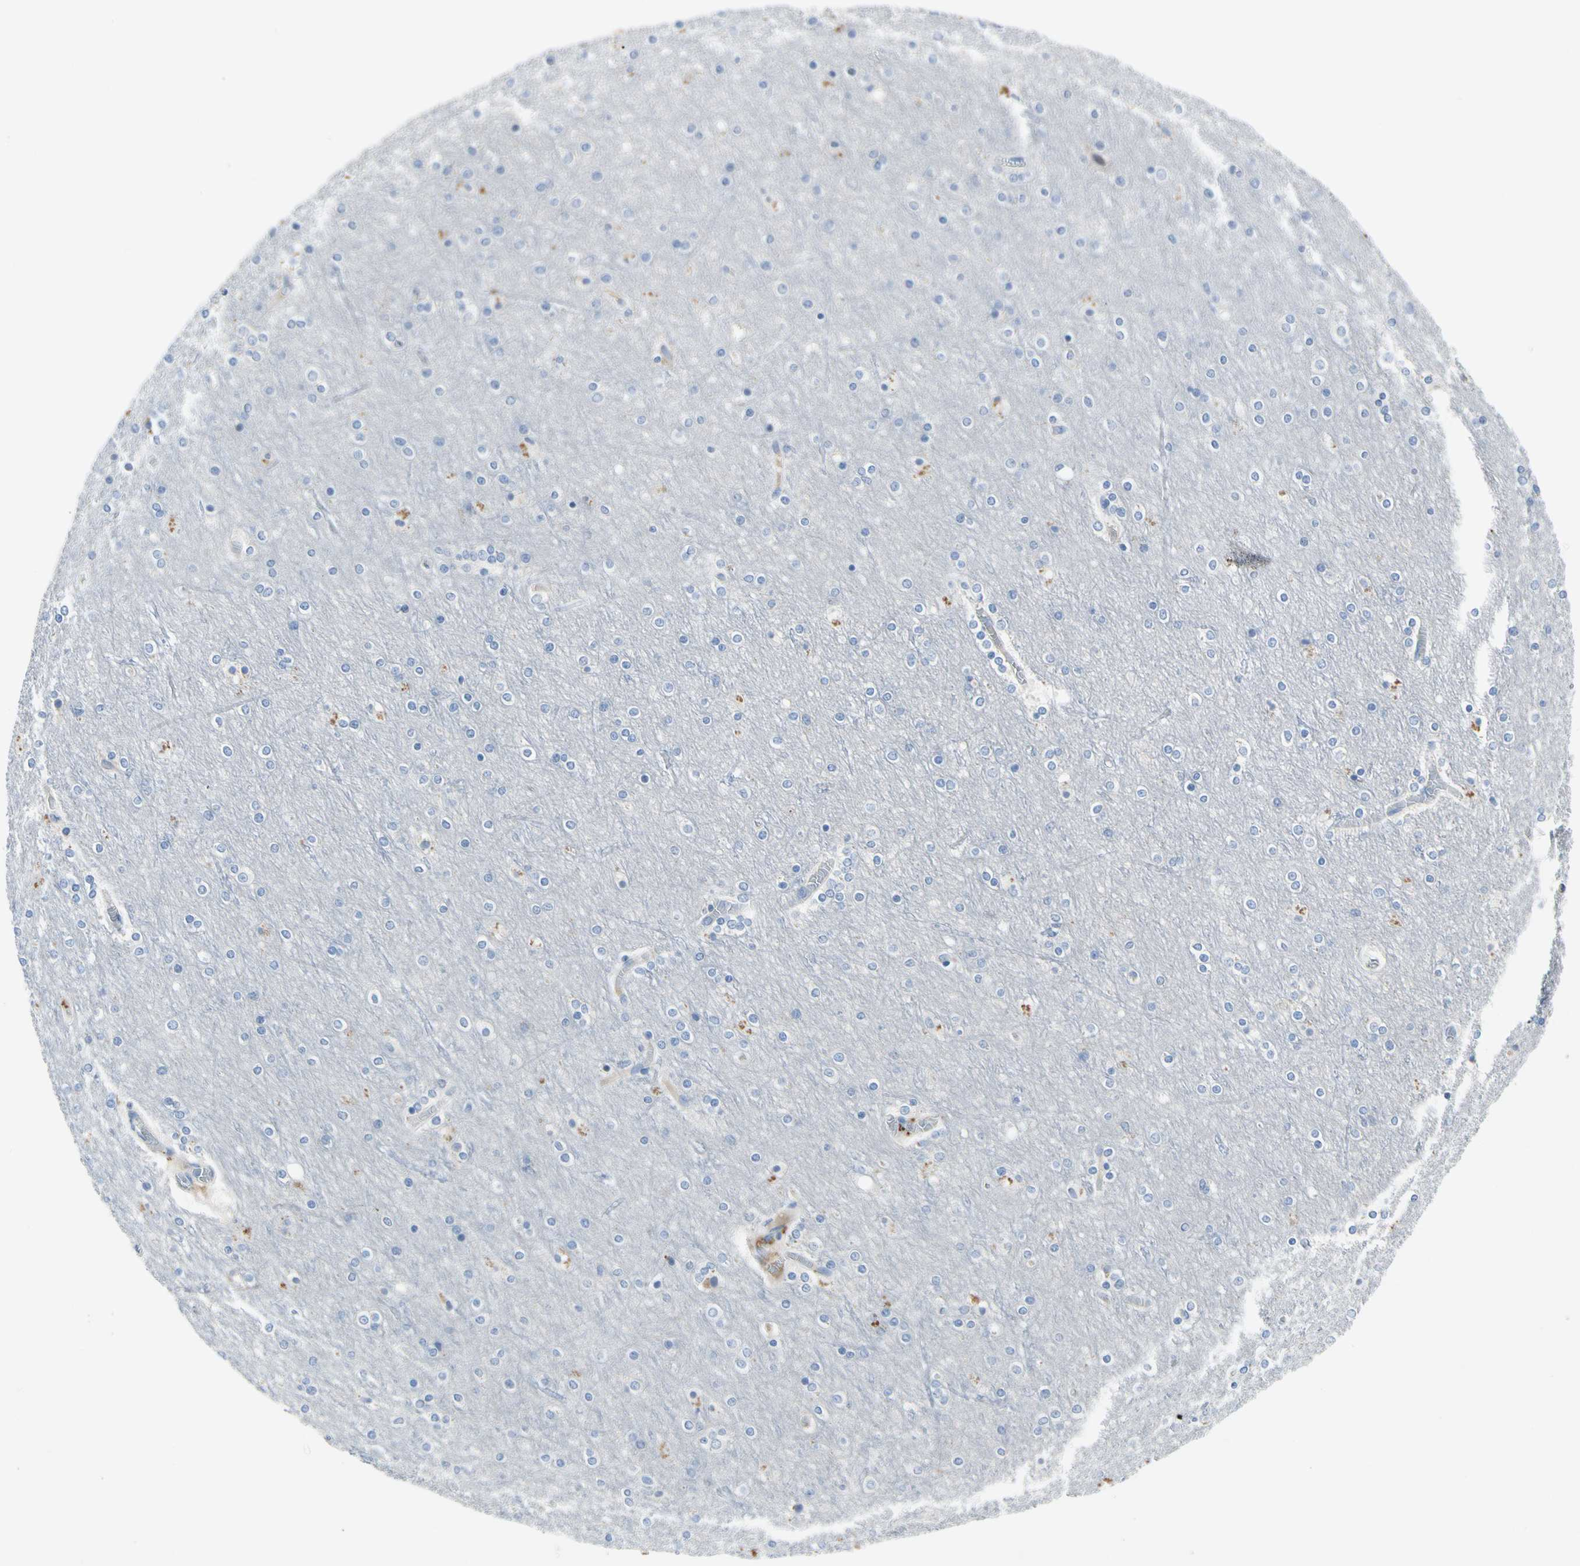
{"staining": {"intensity": "negative", "quantity": "none", "location": "none"}, "tissue": "cerebral cortex", "cell_type": "Endothelial cells", "image_type": "normal", "snomed": [{"axis": "morphology", "description": "Normal tissue, NOS"}, {"axis": "topography", "description": "Cerebral cortex"}], "caption": "DAB immunohistochemical staining of unremarkable cerebral cortex displays no significant staining in endothelial cells.", "gene": "RETSAT", "patient": {"sex": "female", "age": 54}}